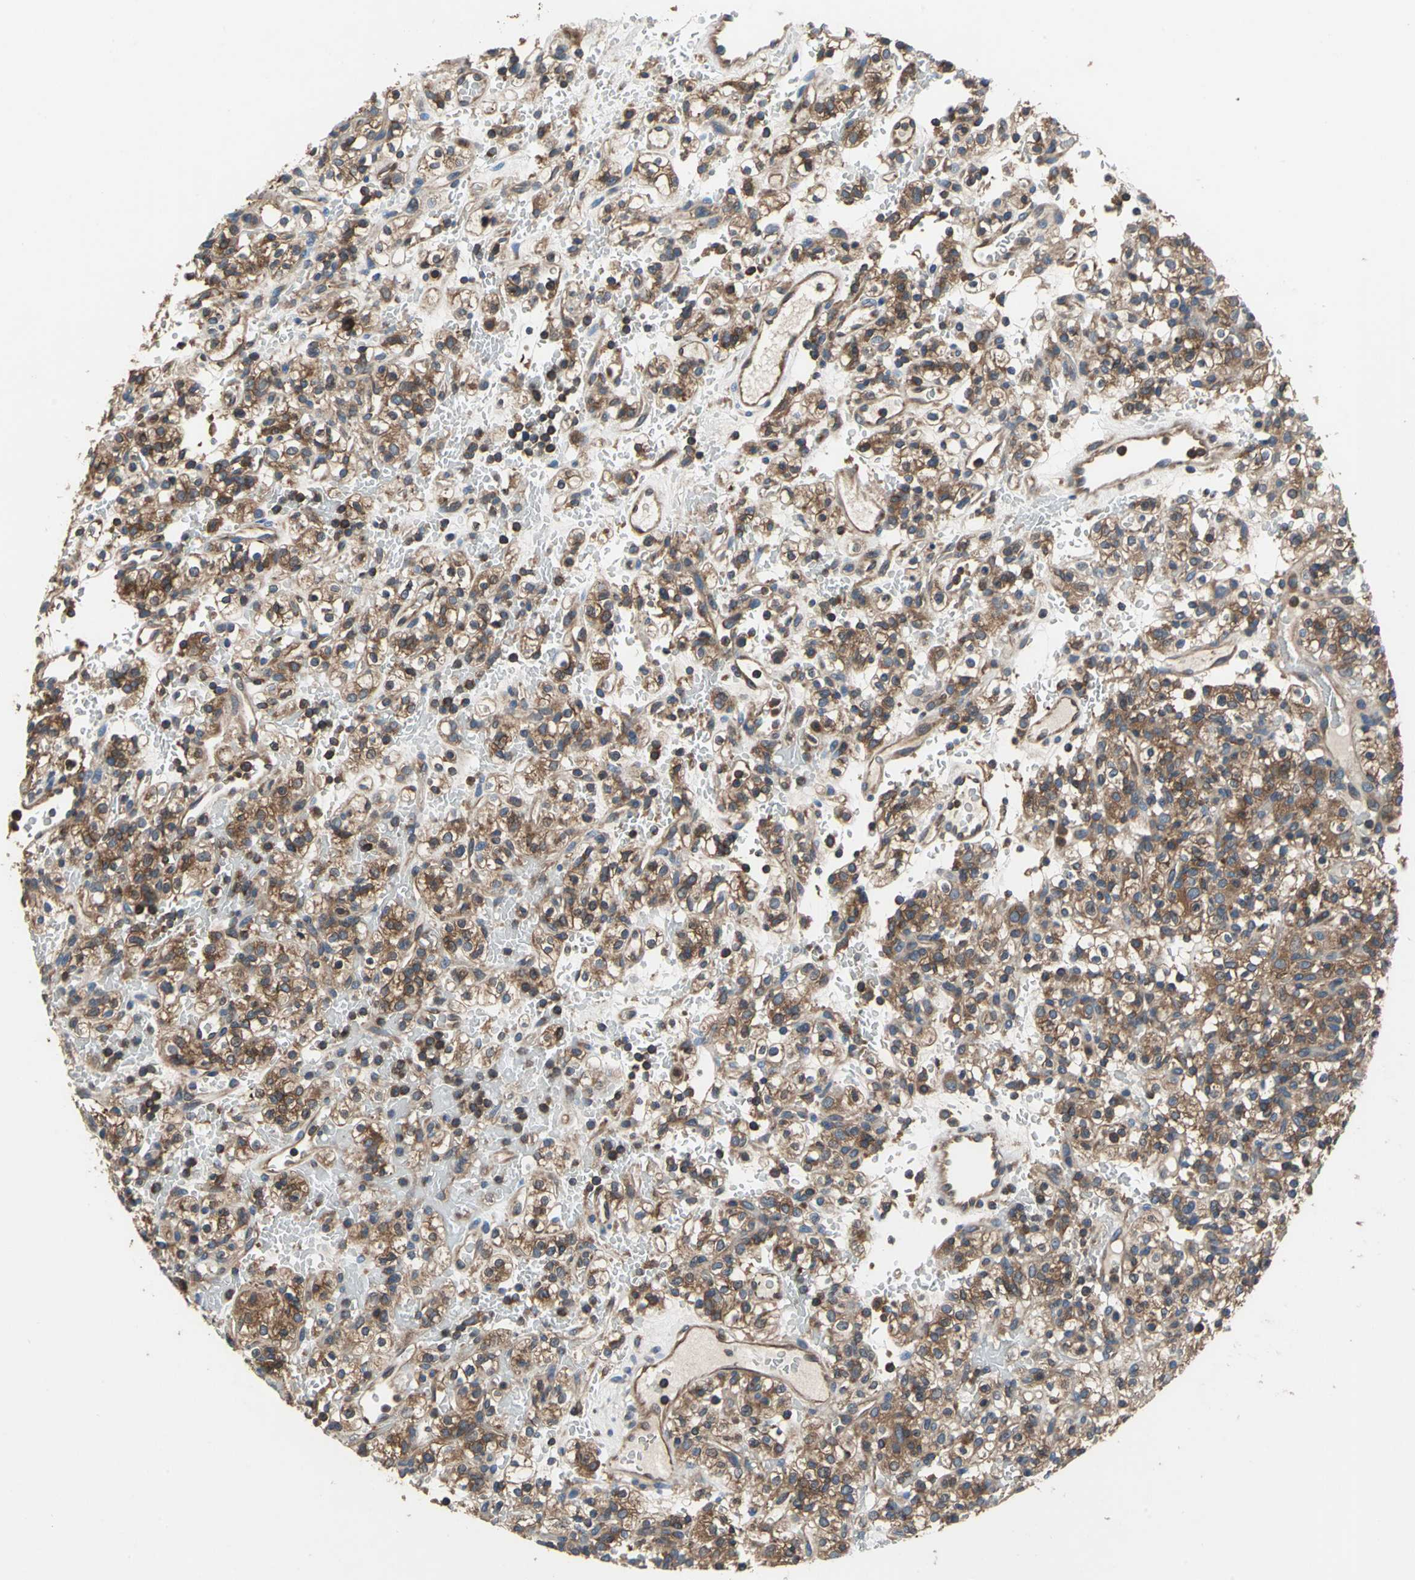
{"staining": {"intensity": "strong", "quantity": ">75%", "location": "cytoplasmic/membranous"}, "tissue": "renal cancer", "cell_type": "Tumor cells", "image_type": "cancer", "snomed": [{"axis": "morphology", "description": "Normal tissue, NOS"}, {"axis": "morphology", "description": "Adenocarcinoma, NOS"}, {"axis": "topography", "description": "Kidney"}], "caption": "An immunohistochemistry photomicrograph of tumor tissue is shown. Protein staining in brown labels strong cytoplasmic/membranous positivity in renal cancer (adenocarcinoma) within tumor cells. (DAB (3,3'-diaminobenzidine) IHC, brown staining for protein, blue staining for nuclei).", "gene": "CAPN1", "patient": {"sex": "female", "age": 72}}